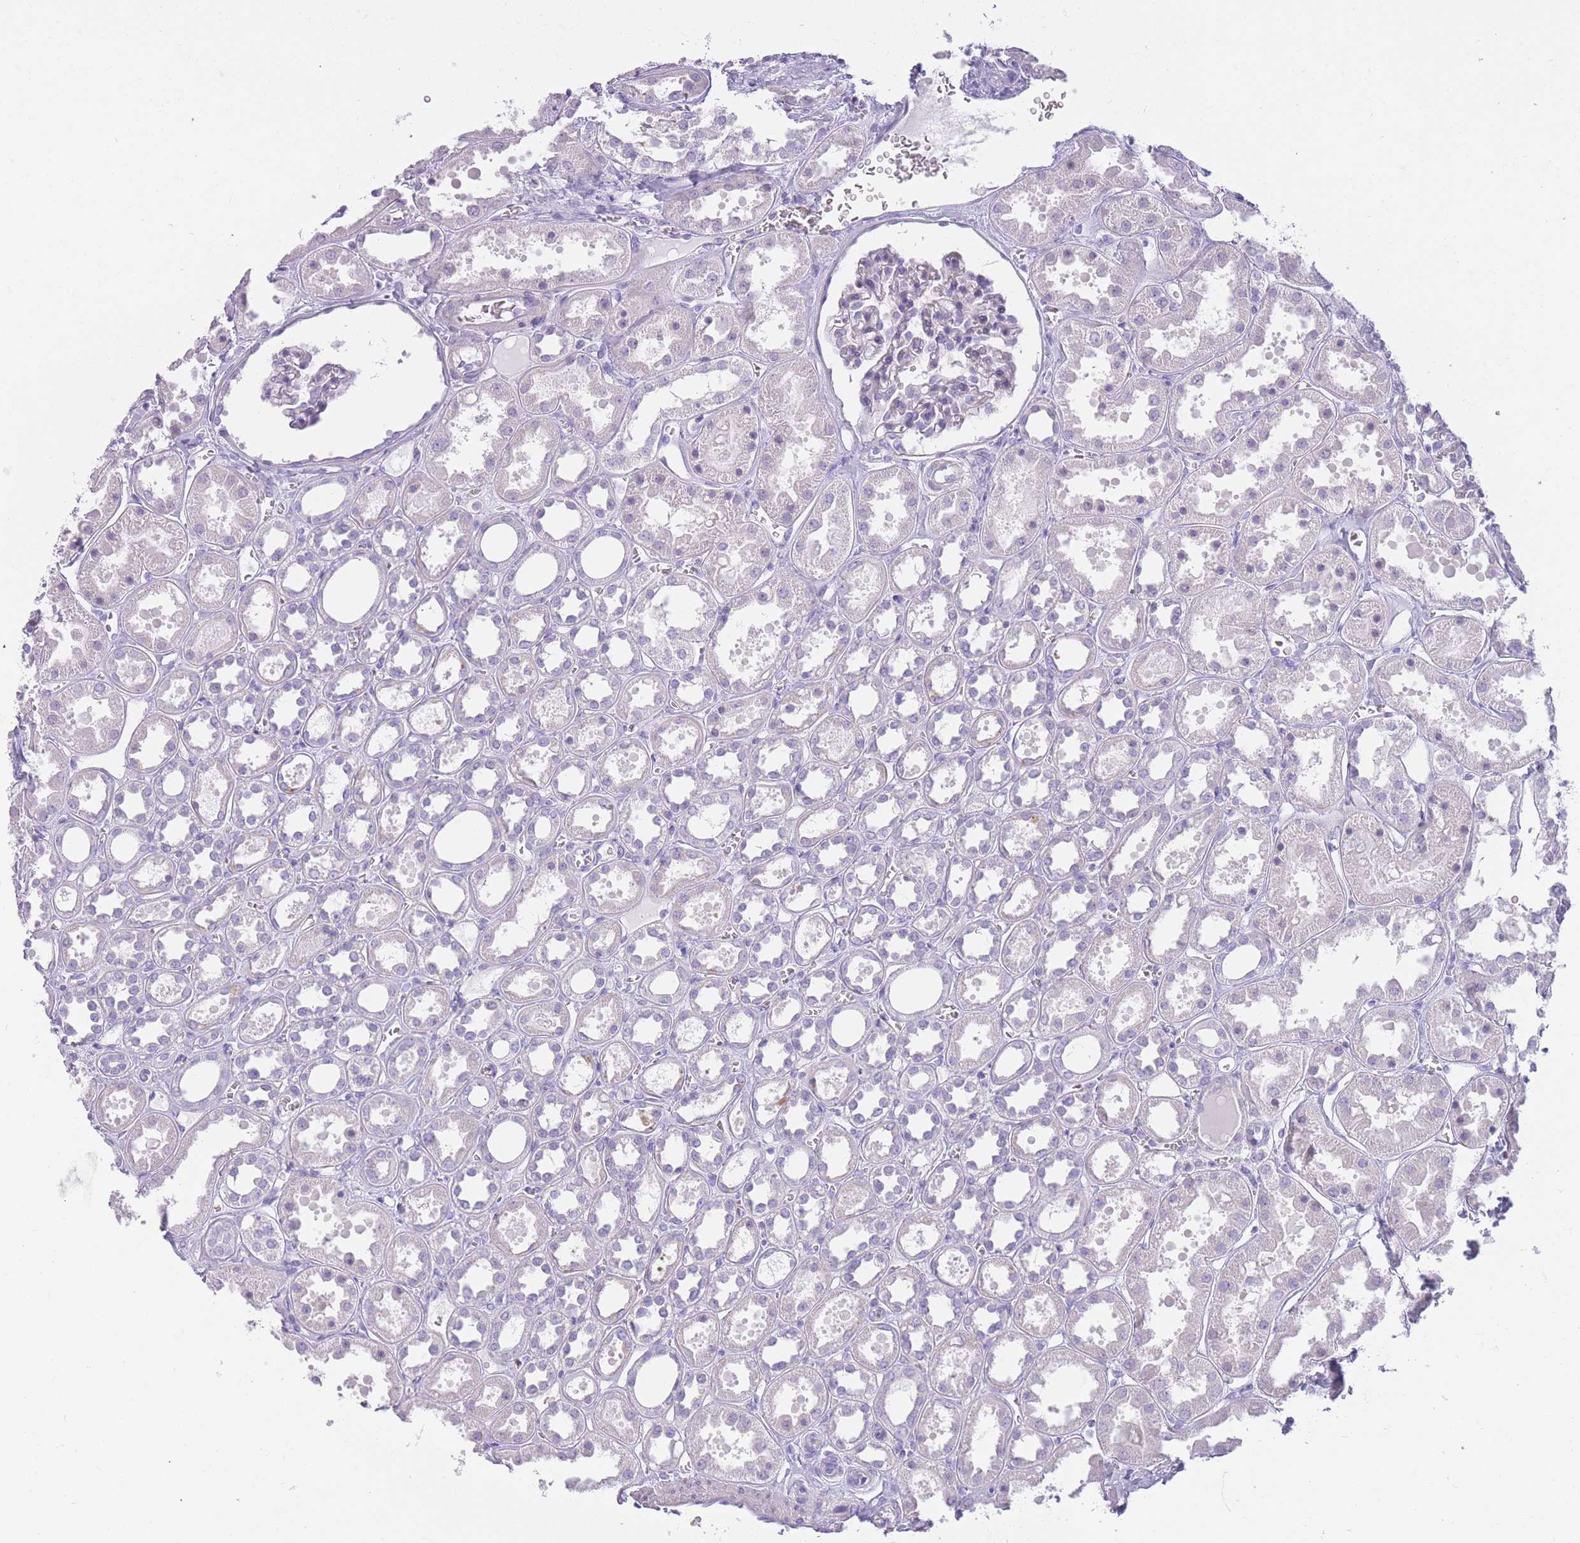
{"staining": {"intensity": "negative", "quantity": "none", "location": "none"}, "tissue": "kidney", "cell_type": "Cells in glomeruli", "image_type": "normal", "snomed": [{"axis": "morphology", "description": "Normal tissue, NOS"}, {"axis": "topography", "description": "Kidney"}], "caption": "DAB immunohistochemical staining of unremarkable kidney shows no significant staining in cells in glomeruli.", "gene": "IMPG1", "patient": {"sex": "female", "age": 41}}